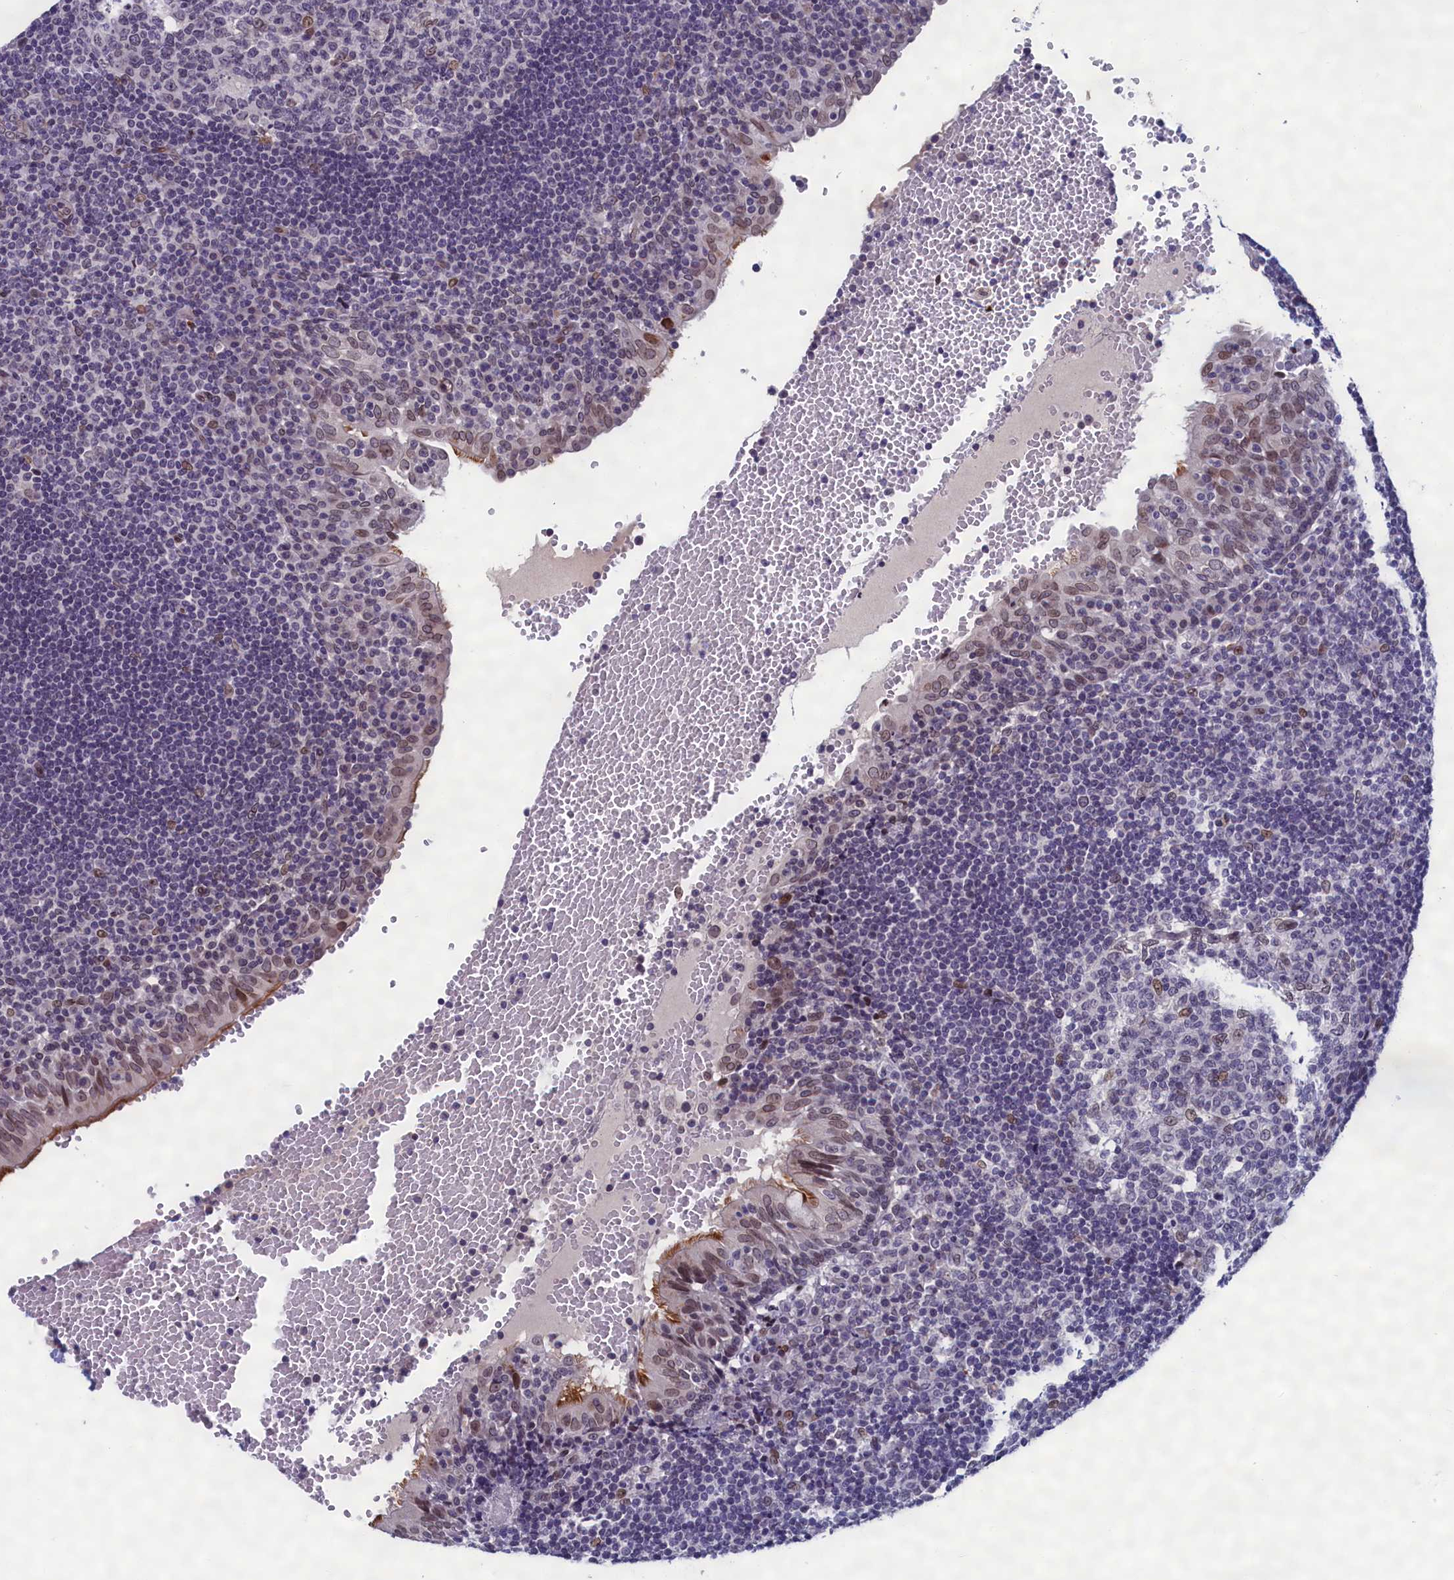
{"staining": {"intensity": "weak", "quantity": "<25%", "location": "nuclear"}, "tissue": "tonsil", "cell_type": "Germinal center cells", "image_type": "normal", "snomed": [{"axis": "morphology", "description": "Normal tissue, NOS"}, {"axis": "topography", "description": "Tonsil"}], "caption": "Immunohistochemical staining of unremarkable human tonsil reveals no significant staining in germinal center cells. Brightfield microscopy of immunohistochemistry stained with DAB (3,3'-diaminobenzidine) (brown) and hematoxylin (blue), captured at high magnification.", "gene": "GPSM1", "patient": {"sex": "female", "age": 40}}